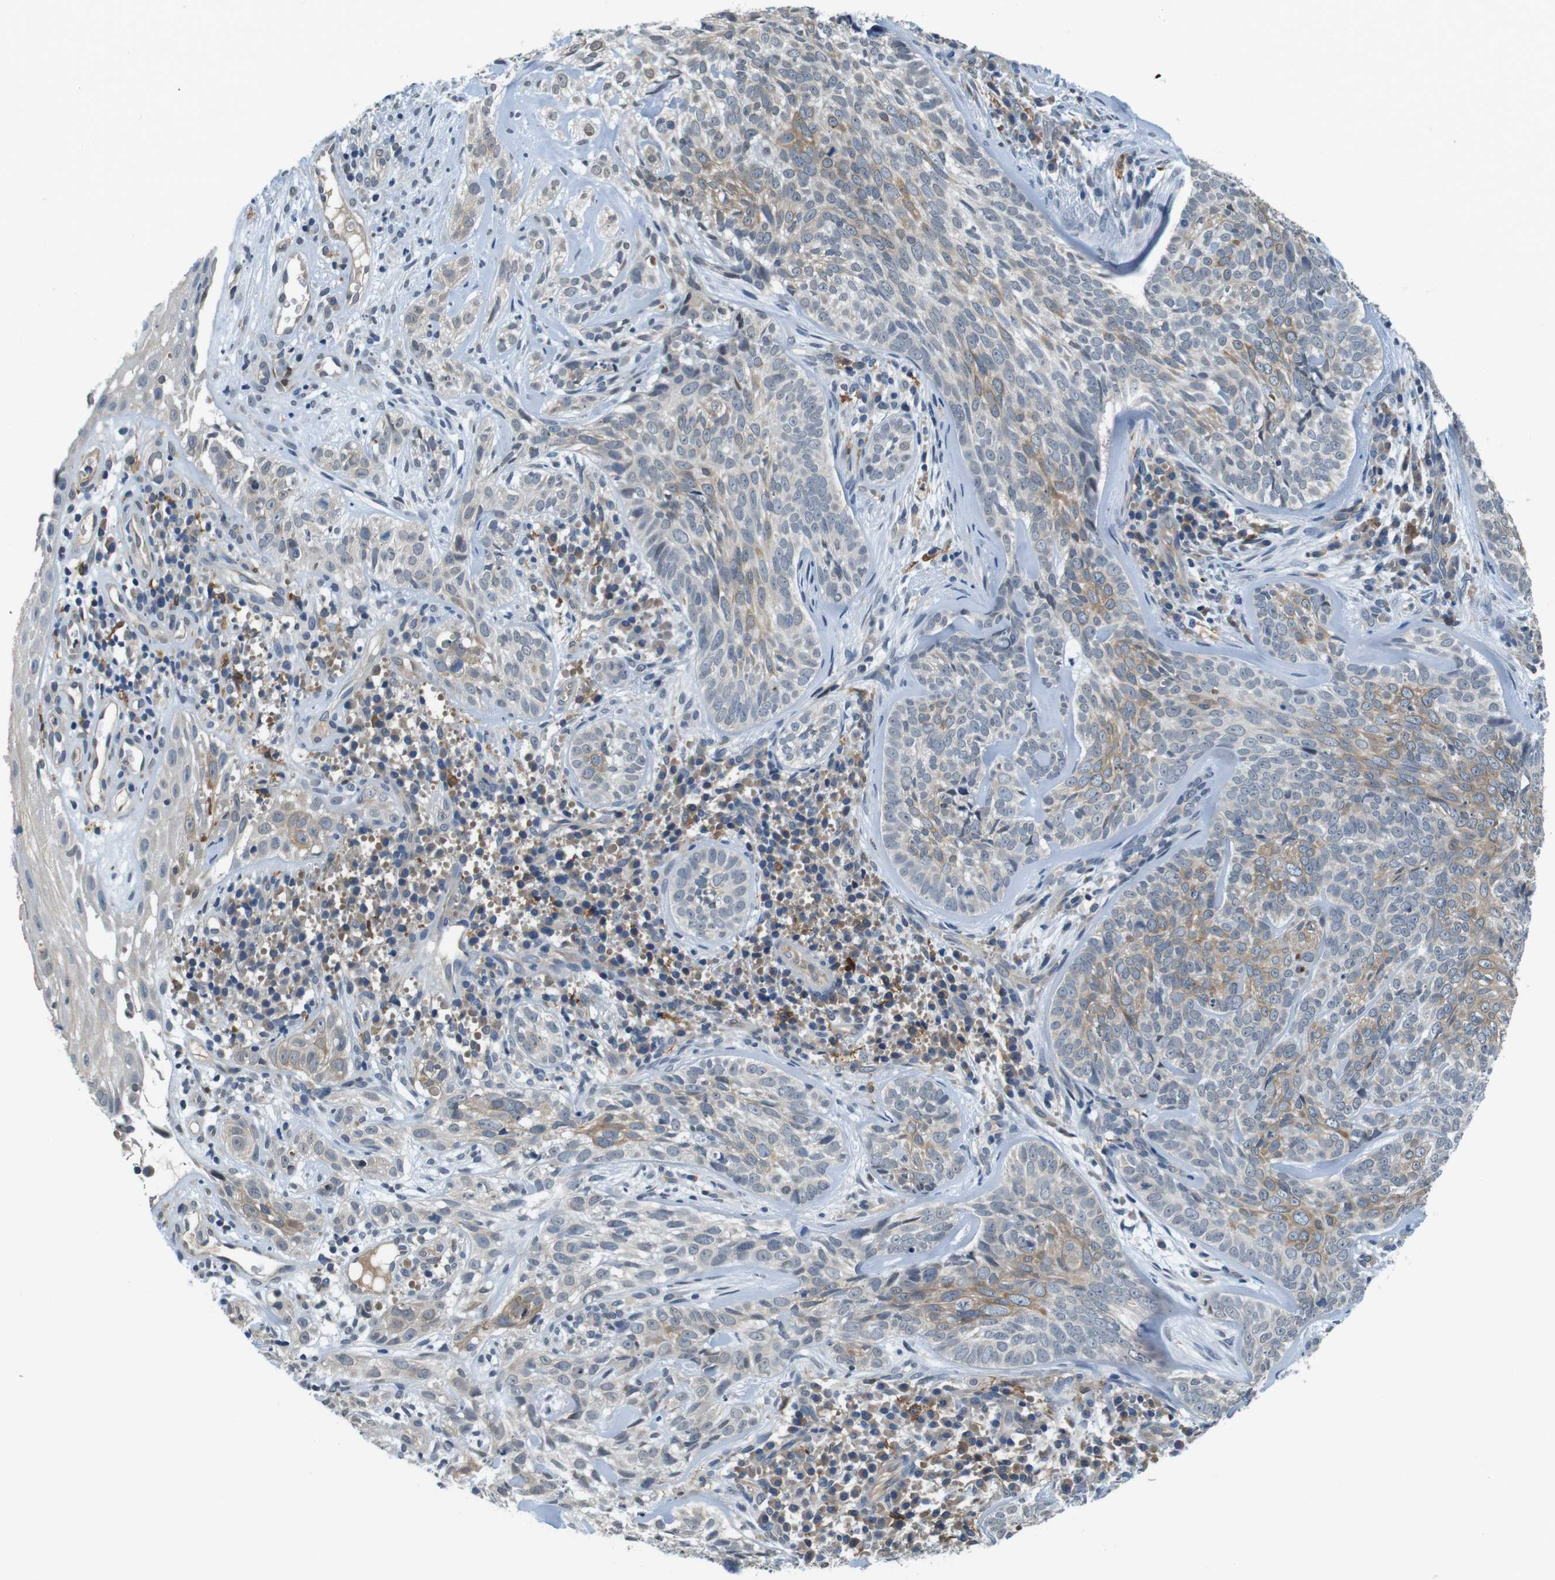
{"staining": {"intensity": "weak", "quantity": "25%-75%", "location": "cytoplasmic/membranous"}, "tissue": "skin cancer", "cell_type": "Tumor cells", "image_type": "cancer", "snomed": [{"axis": "morphology", "description": "Basal cell carcinoma"}, {"axis": "topography", "description": "Skin"}], "caption": "Immunohistochemical staining of human skin cancer (basal cell carcinoma) reveals low levels of weak cytoplasmic/membranous protein expression in approximately 25%-75% of tumor cells.", "gene": "CD163L1", "patient": {"sex": "male", "age": 72}}